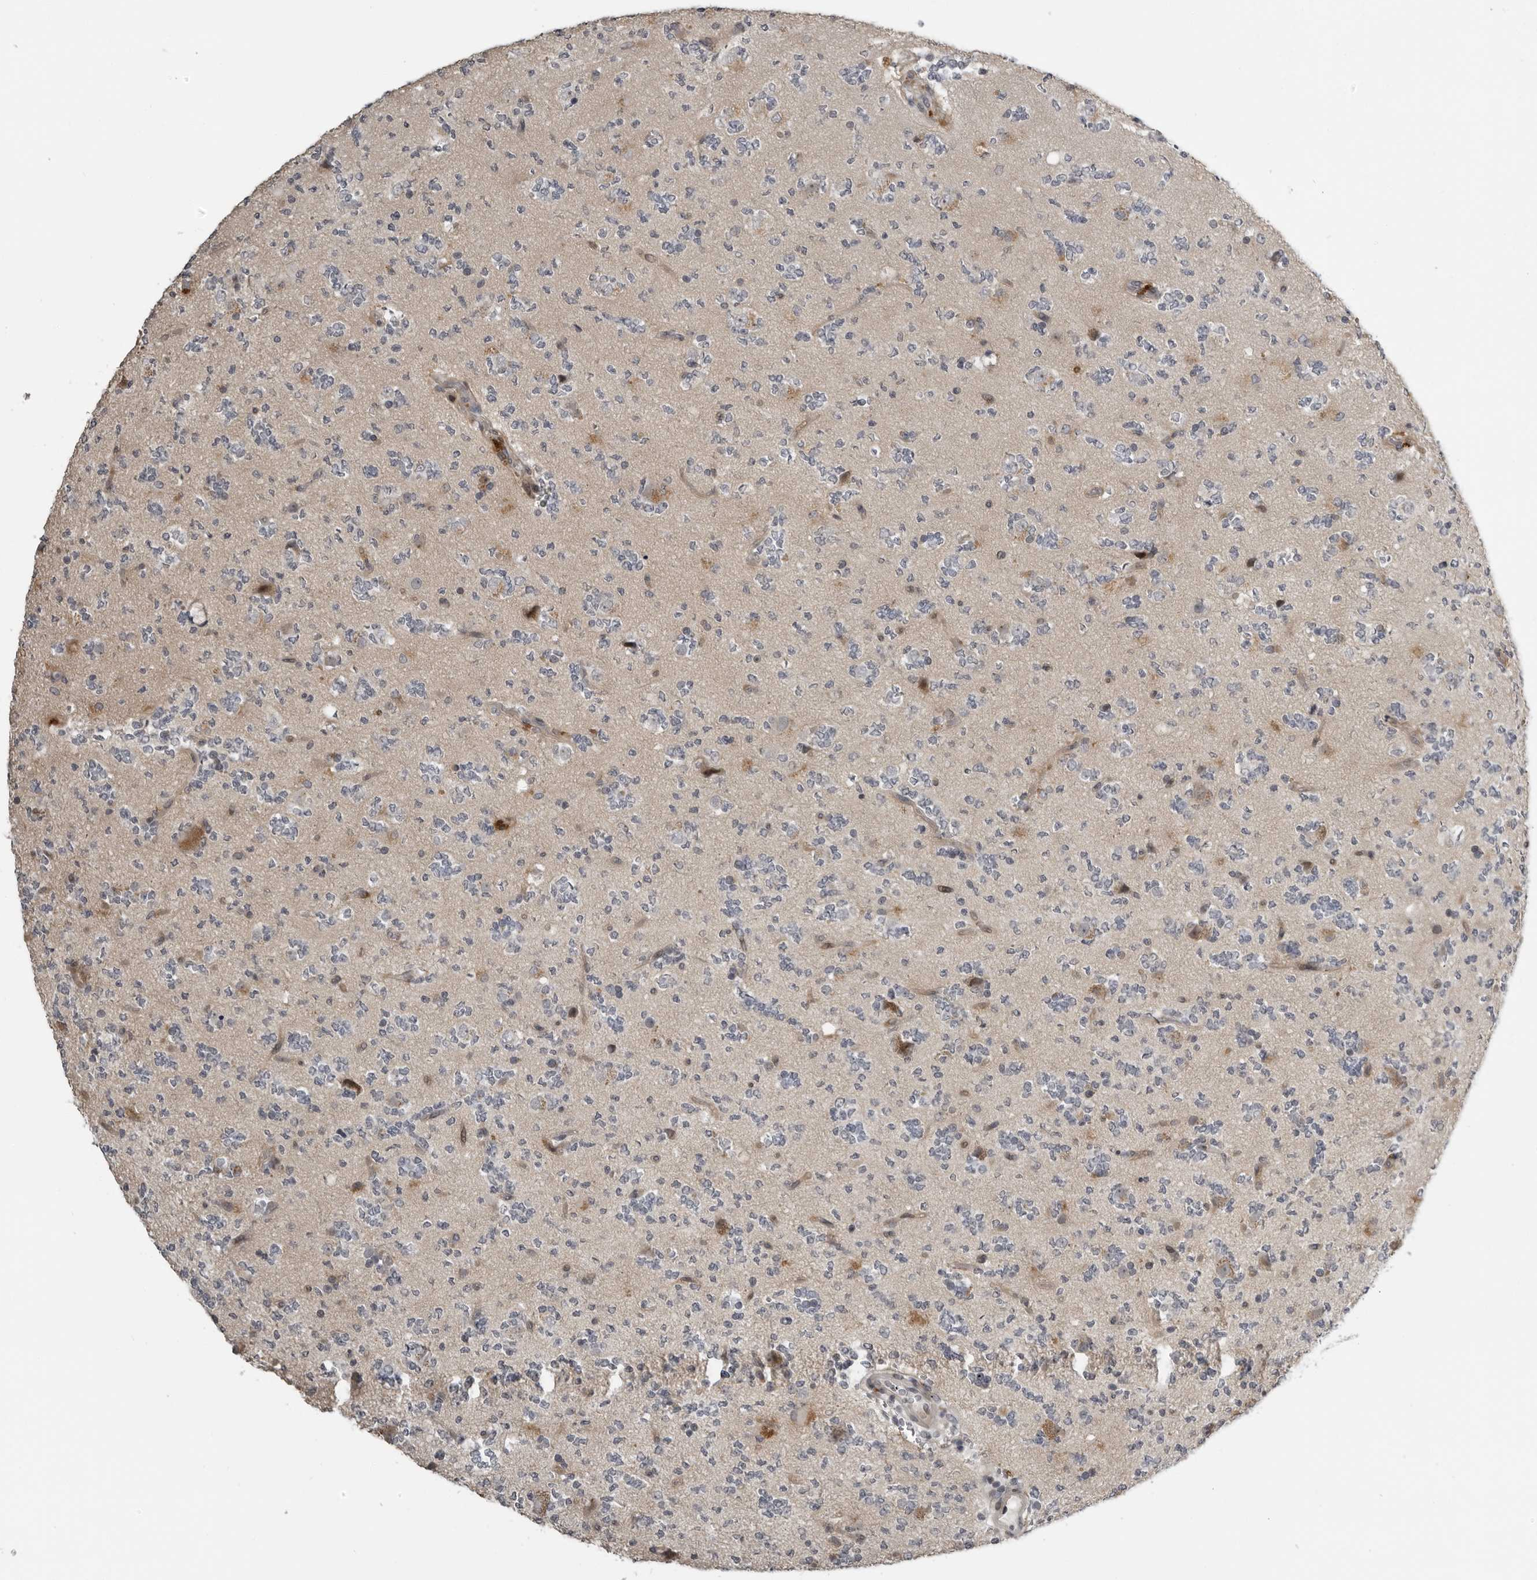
{"staining": {"intensity": "negative", "quantity": "none", "location": "none"}, "tissue": "glioma", "cell_type": "Tumor cells", "image_type": "cancer", "snomed": [{"axis": "morphology", "description": "Glioma, malignant, High grade"}, {"axis": "topography", "description": "Brain"}], "caption": "High magnification brightfield microscopy of glioma stained with DAB (brown) and counterstained with hematoxylin (blue): tumor cells show no significant expression. (DAB (3,3'-diaminobenzidine) IHC, high magnification).", "gene": "PRRX2", "patient": {"sex": "female", "age": 62}}